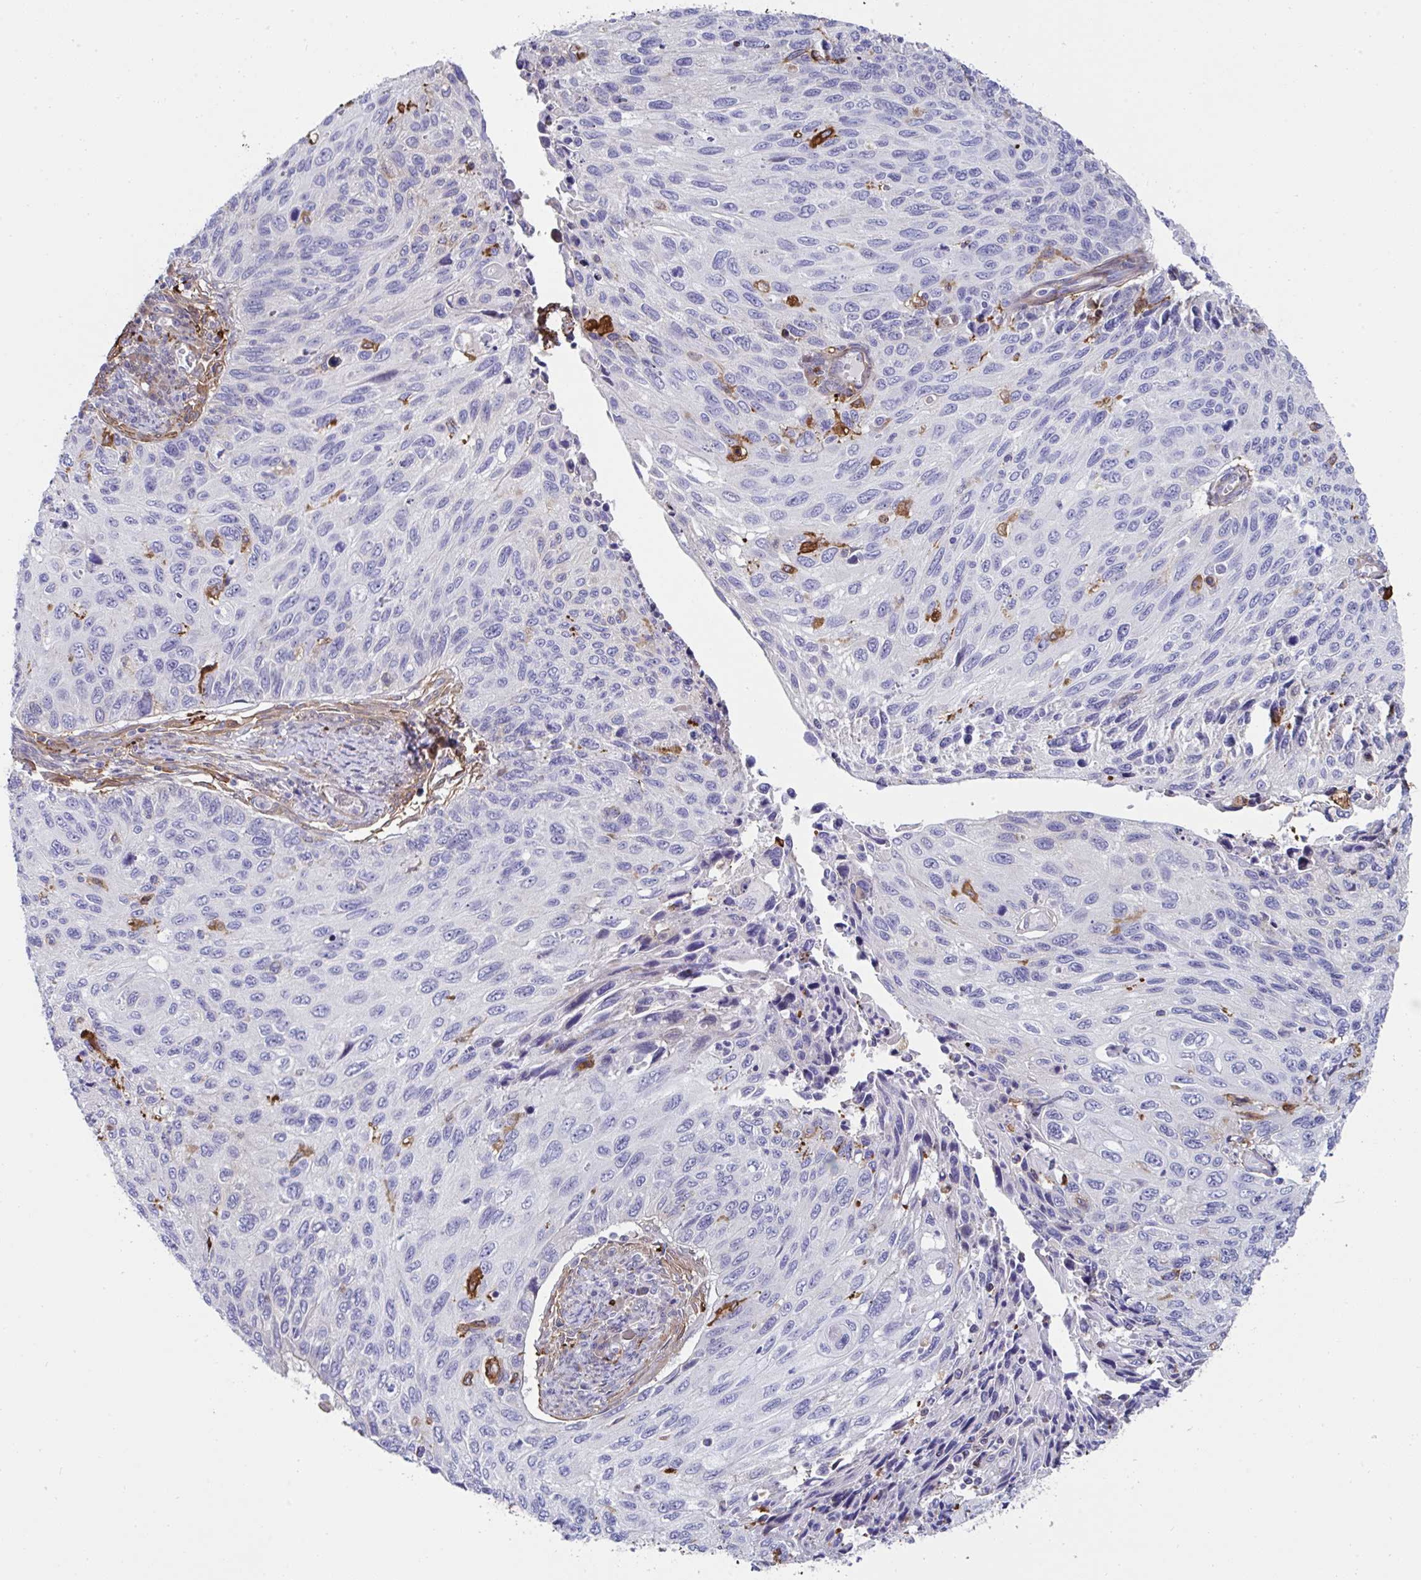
{"staining": {"intensity": "negative", "quantity": "none", "location": "none"}, "tissue": "cervical cancer", "cell_type": "Tumor cells", "image_type": "cancer", "snomed": [{"axis": "morphology", "description": "Squamous cell carcinoma, NOS"}, {"axis": "topography", "description": "Cervix"}], "caption": "Immunohistochemistry (IHC) photomicrograph of neoplastic tissue: human cervical squamous cell carcinoma stained with DAB (3,3'-diaminobenzidine) reveals no significant protein positivity in tumor cells.", "gene": "FBXL13", "patient": {"sex": "female", "age": 70}}